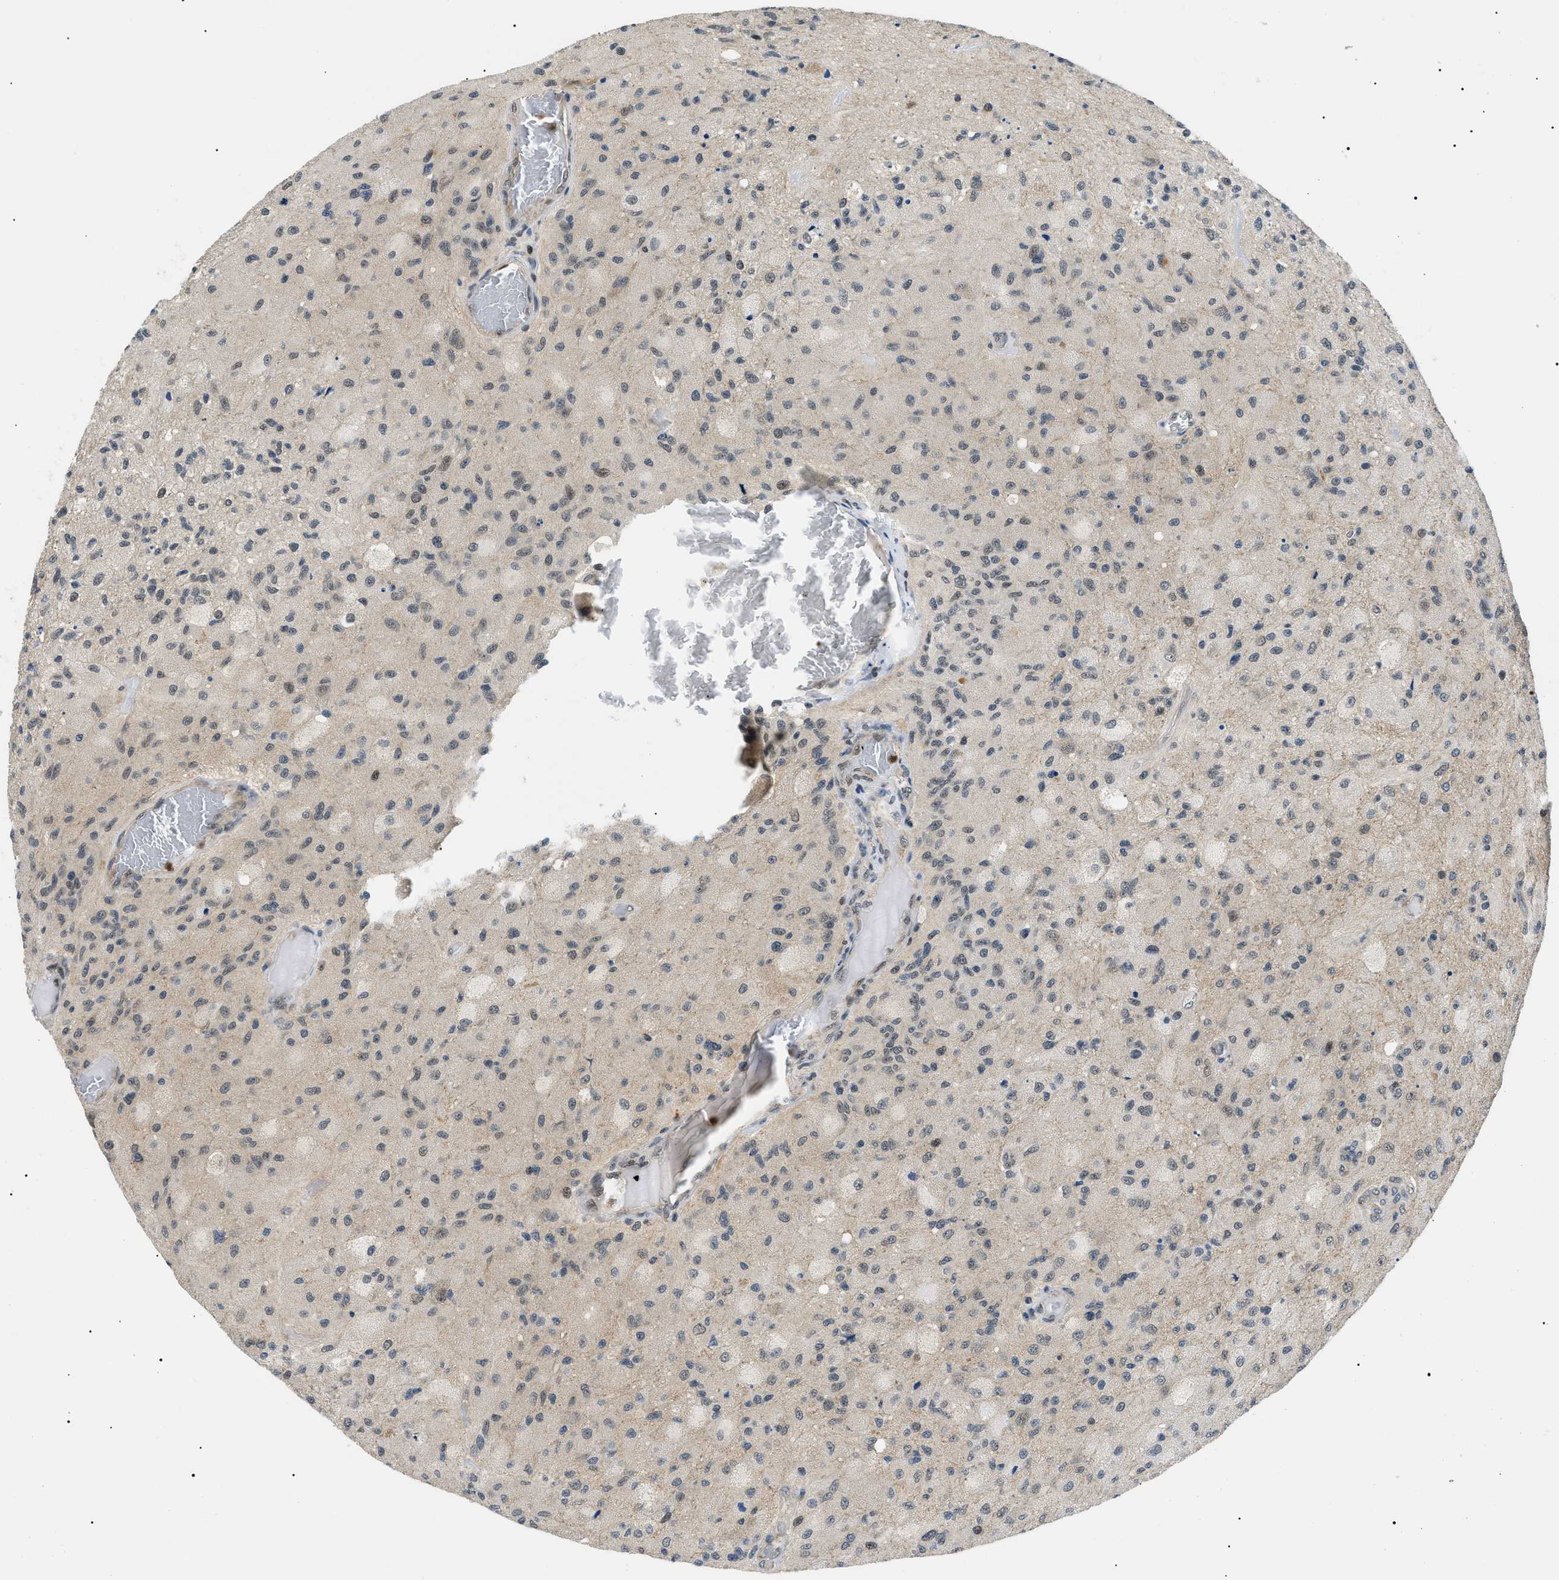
{"staining": {"intensity": "negative", "quantity": "none", "location": "none"}, "tissue": "glioma", "cell_type": "Tumor cells", "image_type": "cancer", "snomed": [{"axis": "morphology", "description": "Normal tissue, NOS"}, {"axis": "morphology", "description": "Glioma, malignant, High grade"}, {"axis": "topography", "description": "Cerebral cortex"}], "caption": "Tumor cells show no significant protein staining in malignant glioma (high-grade).", "gene": "RBM15", "patient": {"sex": "male", "age": 77}}